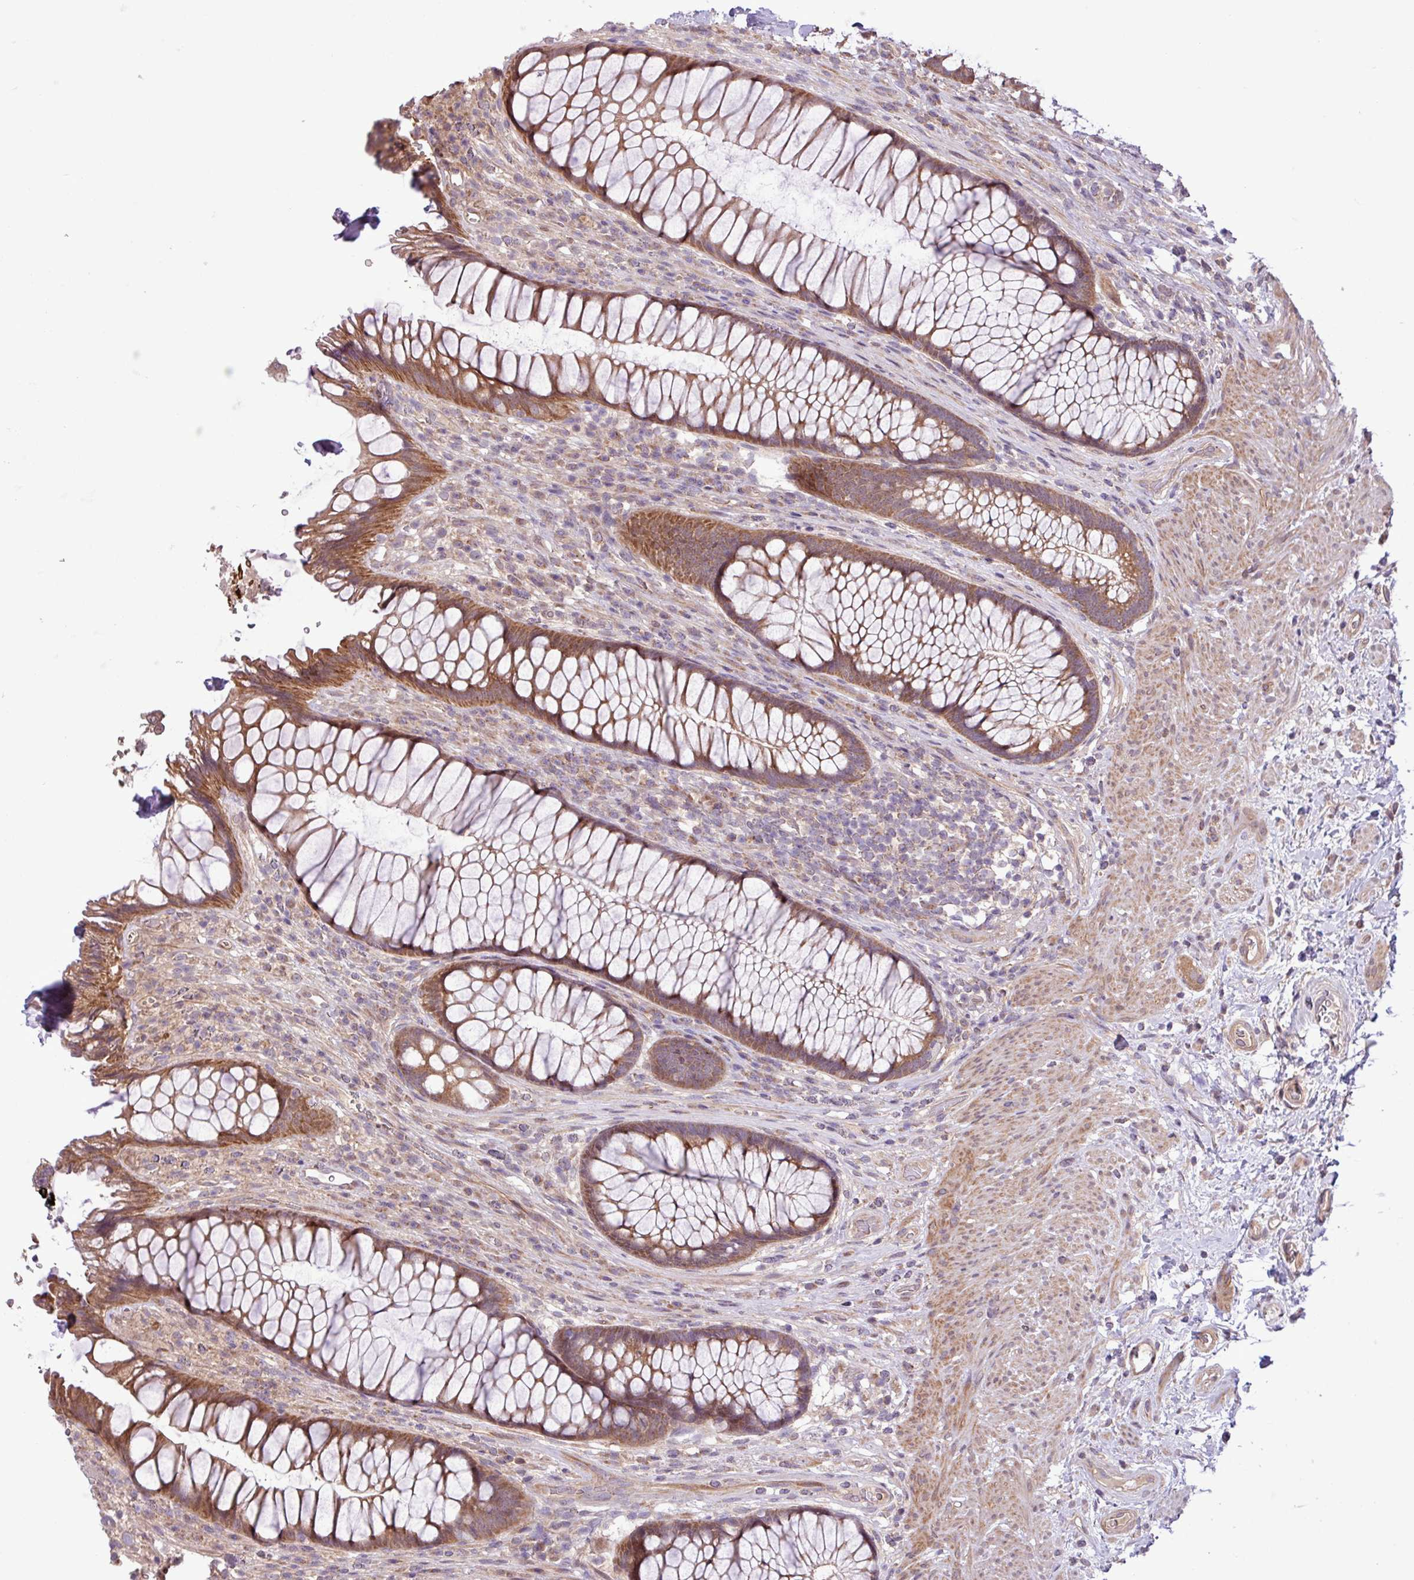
{"staining": {"intensity": "moderate", "quantity": ">75%", "location": "cytoplasmic/membranous"}, "tissue": "rectum", "cell_type": "Glandular cells", "image_type": "normal", "snomed": [{"axis": "morphology", "description": "Normal tissue, NOS"}, {"axis": "topography", "description": "Smooth muscle"}, {"axis": "topography", "description": "Rectum"}], "caption": "Immunohistochemistry (IHC) (DAB) staining of benign rectum reveals moderate cytoplasmic/membranous protein staining in approximately >75% of glandular cells.", "gene": "TIMM10B", "patient": {"sex": "male", "age": 53}}